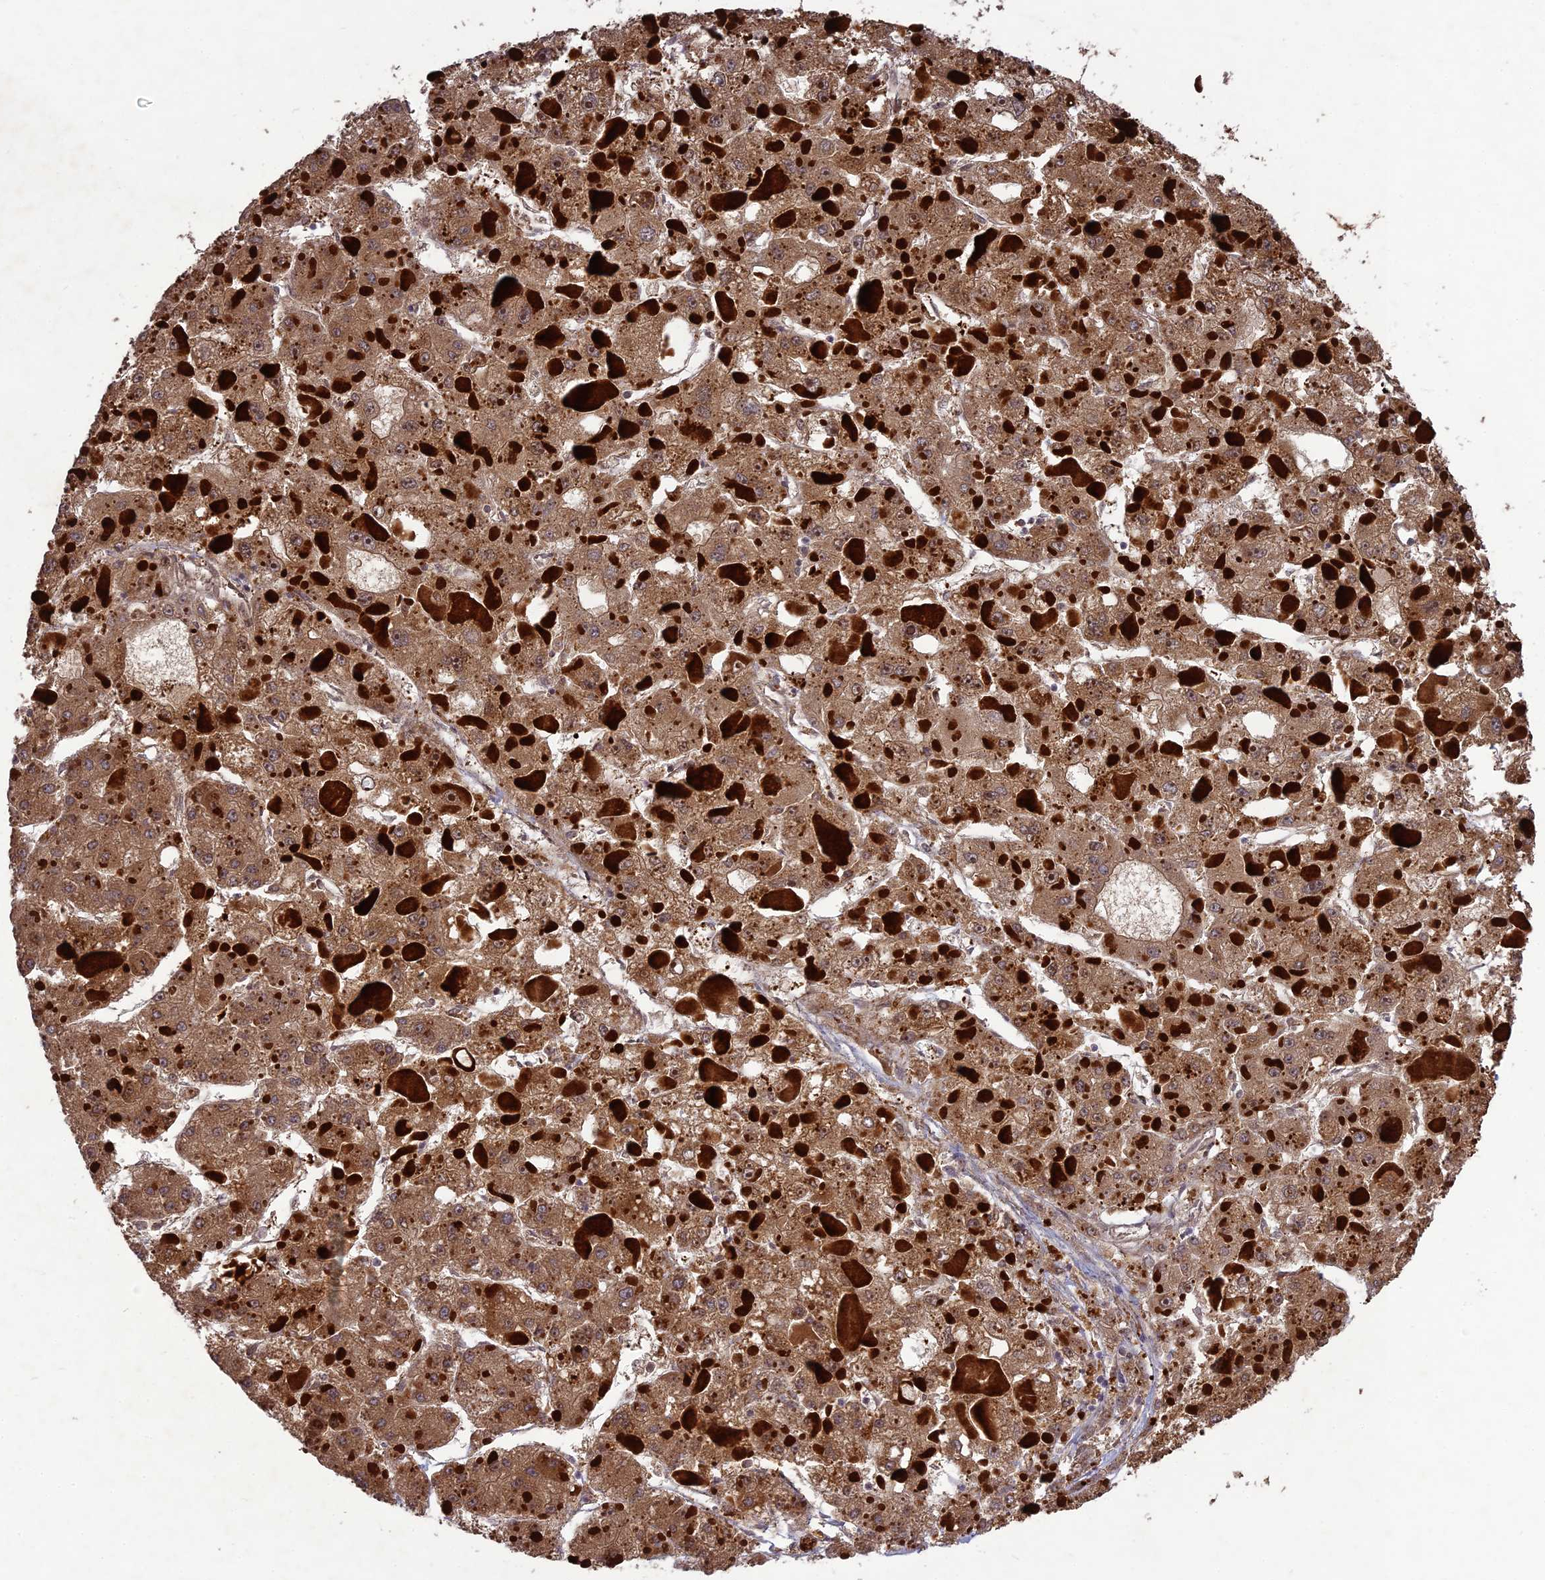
{"staining": {"intensity": "moderate", "quantity": ">75%", "location": "cytoplasmic/membranous"}, "tissue": "liver cancer", "cell_type": "Tumor cells", "image_type": "cancer", "snomed": [{"axis": "morphology", "description": "Carcinoma, Hepatocellular, NOS"}, {"axis": "topography", "description": "Liver"}], "caption": "Immunohistochemistry histopathology image of human hepatocellular carcinoma (liver) stained for a protein (brown), which demonstrates medium levels of moderate cytoplasmic/membranous expression in approximately >75% of tumor cells.", "gene": "TMUB2", "patient": {"sex": "female", "age": 73}}